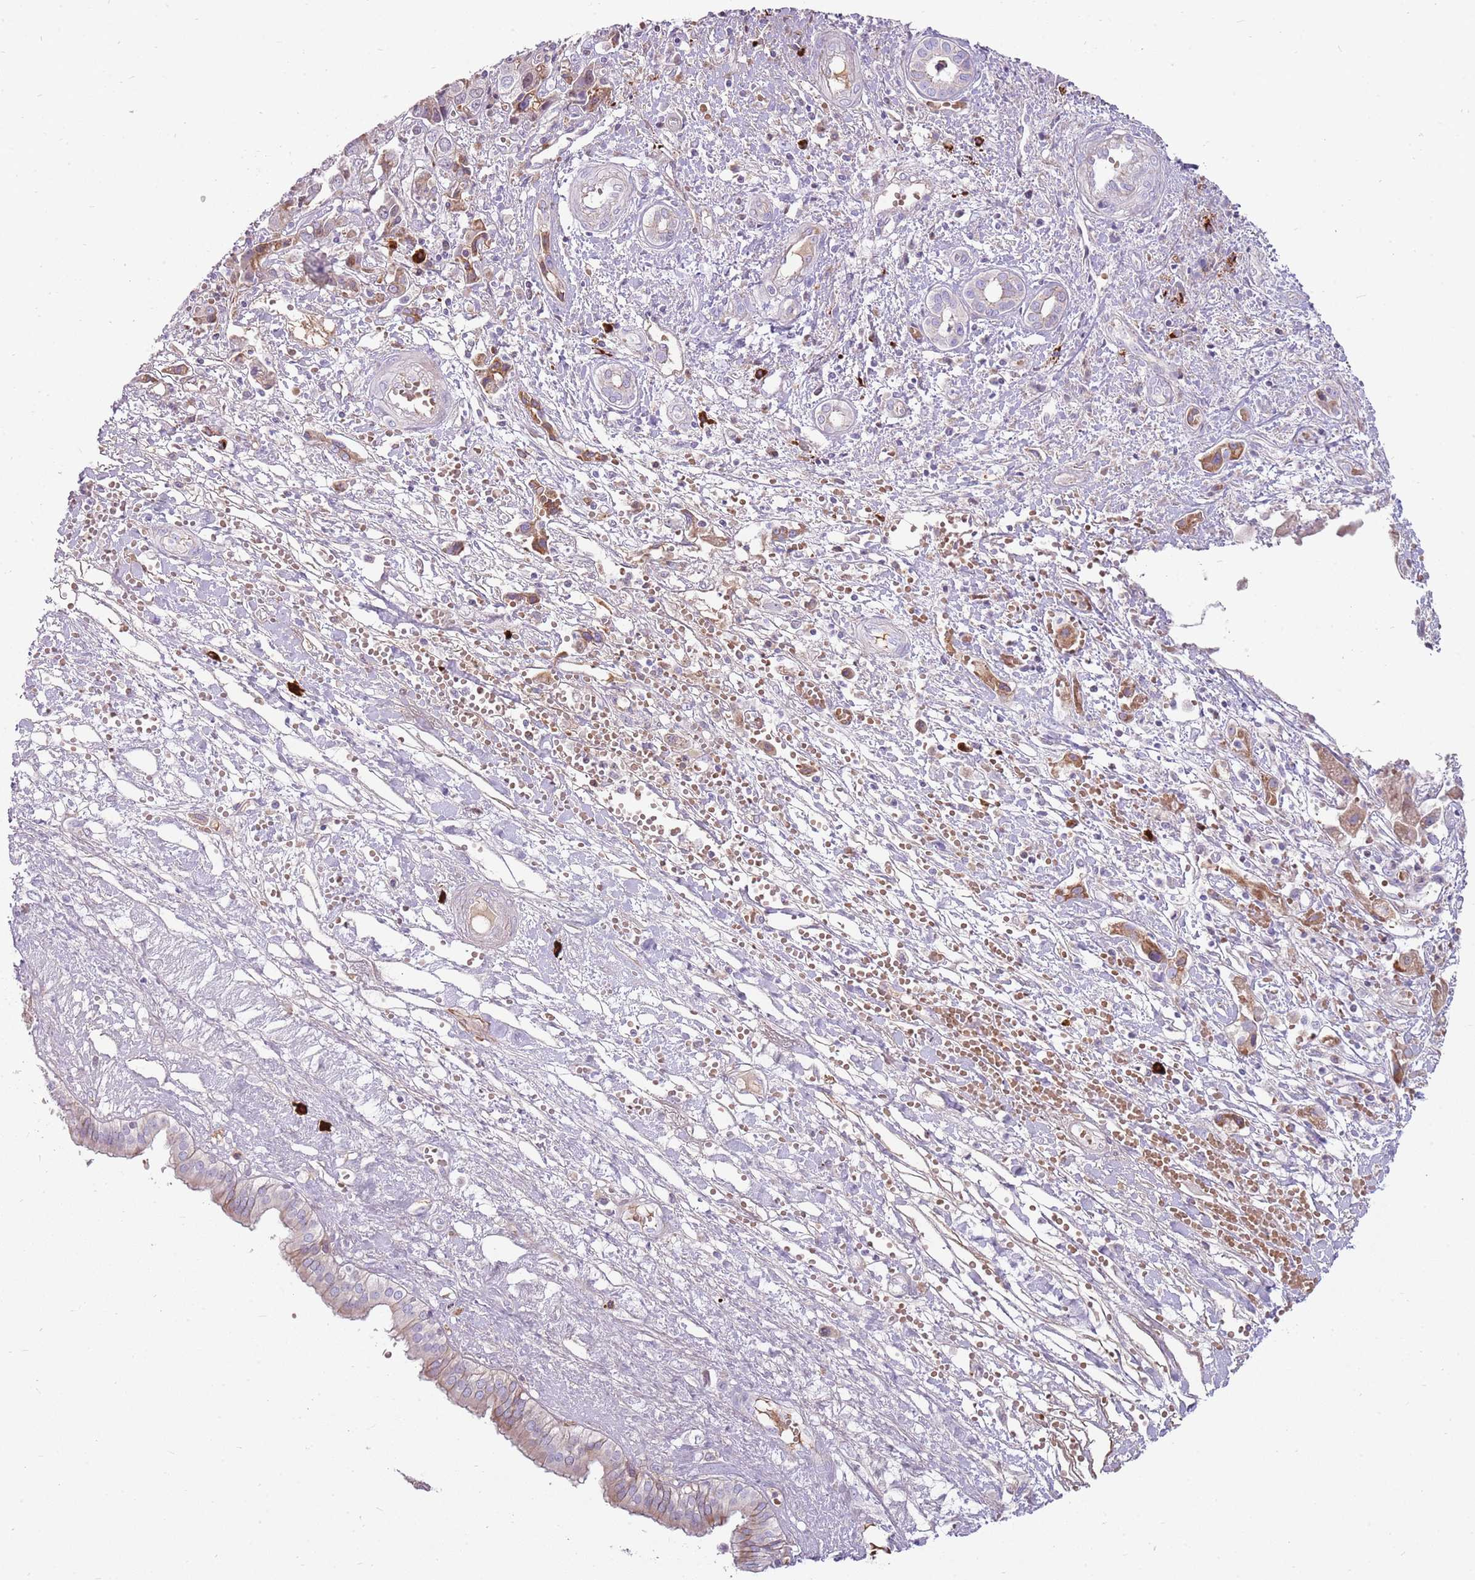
{"staining": {"intensity": "weak", "quantity": "<25%", "location": "cytoplasmic/membranous"}, "tissue": "liver cancer", "cell_type": "Tumor cells", "image_type": "cancer", "snomed": [{"axis": "morphology", "description": "Cholangiocarcinoma"}, {"axis": "topography", "description": "Liver"}], "caption": "This image is of cholangiocarcinoma (liver) stained with IHC to label a protein in brown with the nuclei are counter-stained blue. There is no positivity in tumor cells.", "gene": "MCUB", "patient": {"sex": "male", "age": 67}}